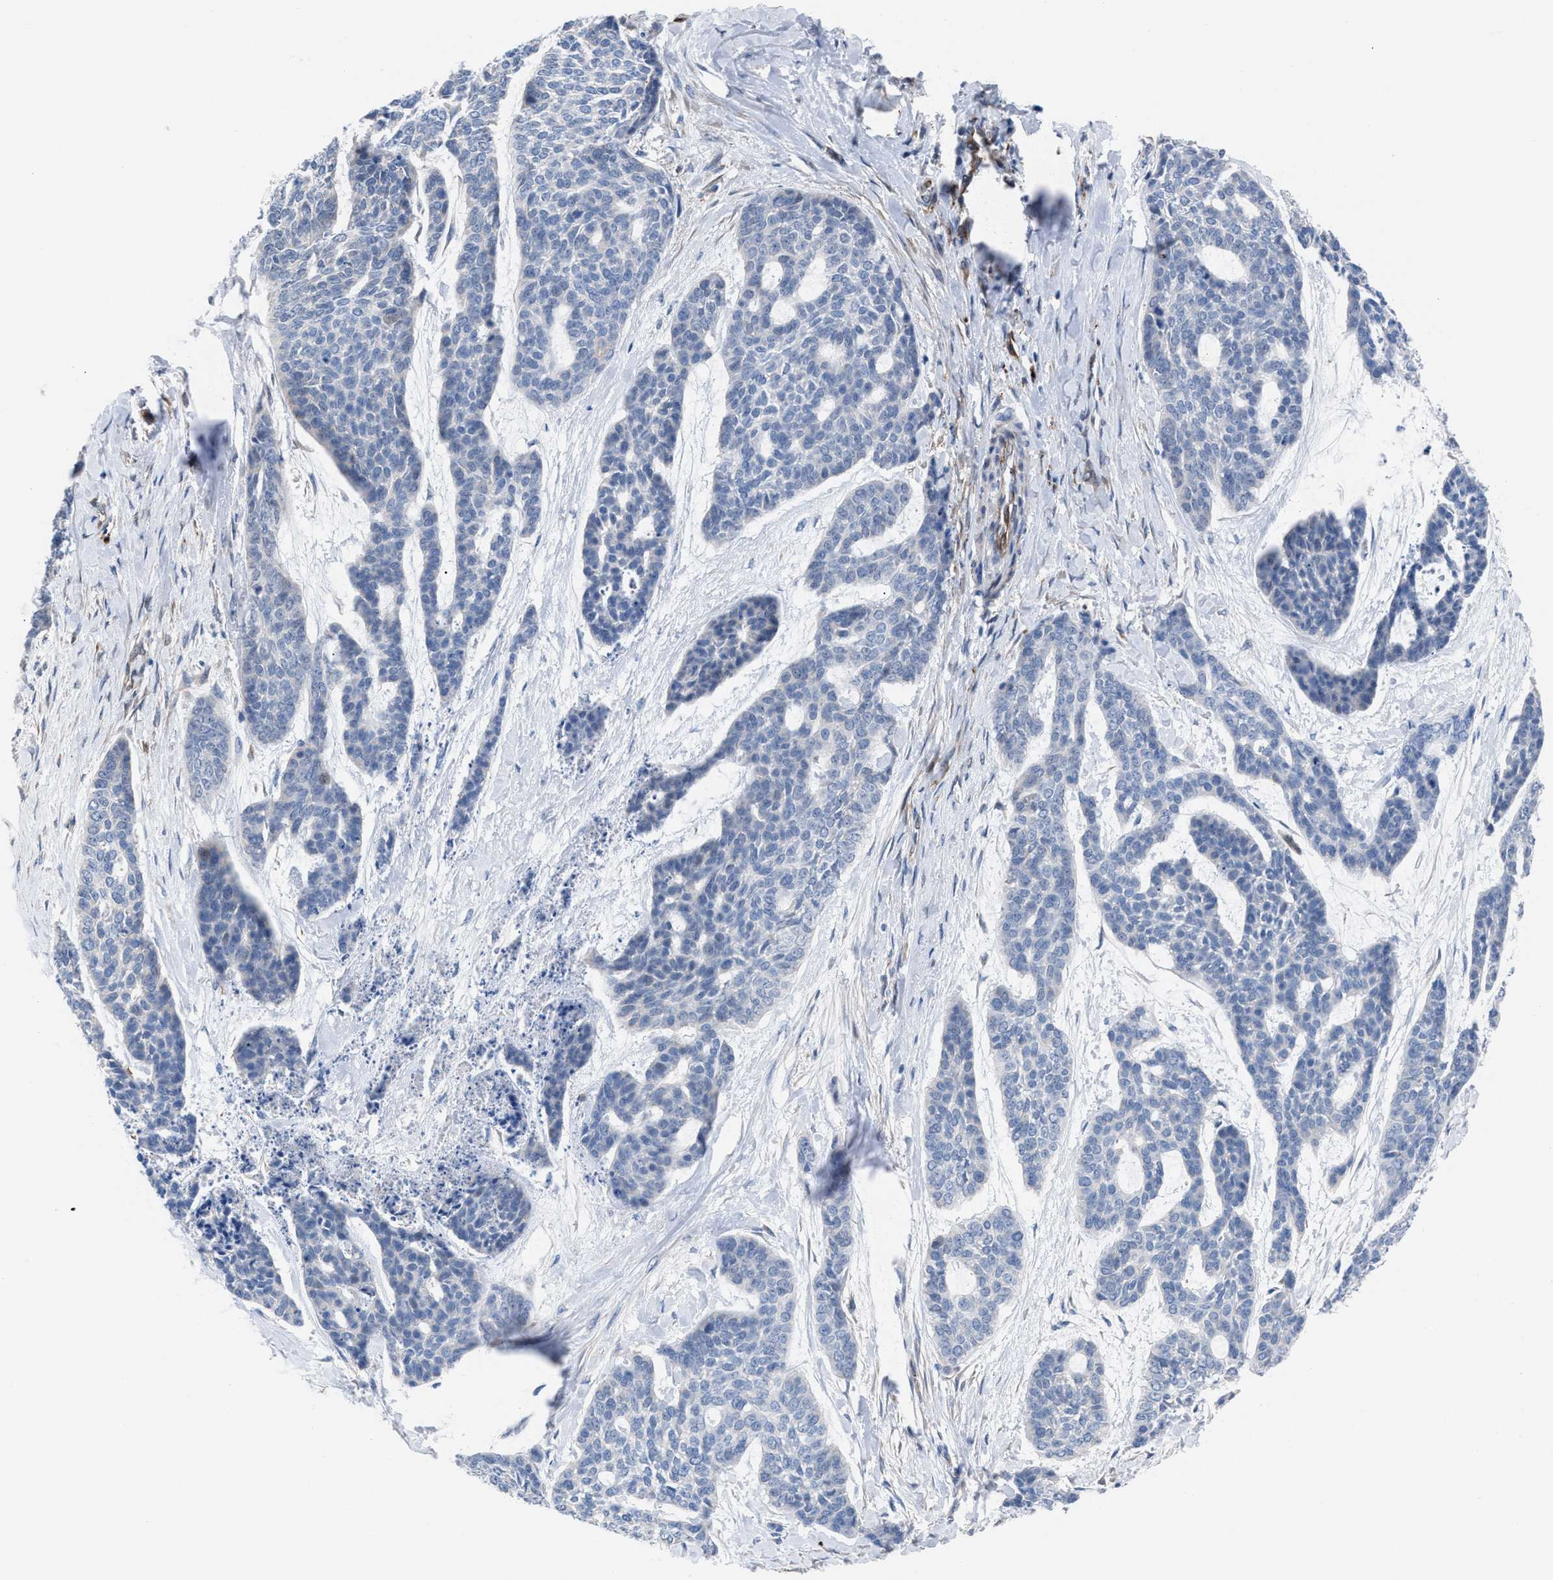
{"staining": {"intensity": "negative", "quantity": "none", "location": "none"}, "tissue": "skin cancer", "cell_type": "Tumor cells", "image_type": "cancer", "snomed": [{"axis": "morphology", "description": "Basal cell carcinoma"}, {"axis": "topography", "description": "Skin"}], "caption": "Tumor cells are negative for brown protein staining in skin basal cell carcinoma.", "gene": "SLC47A1", "patient": {"sex": "female", "age": 64}}